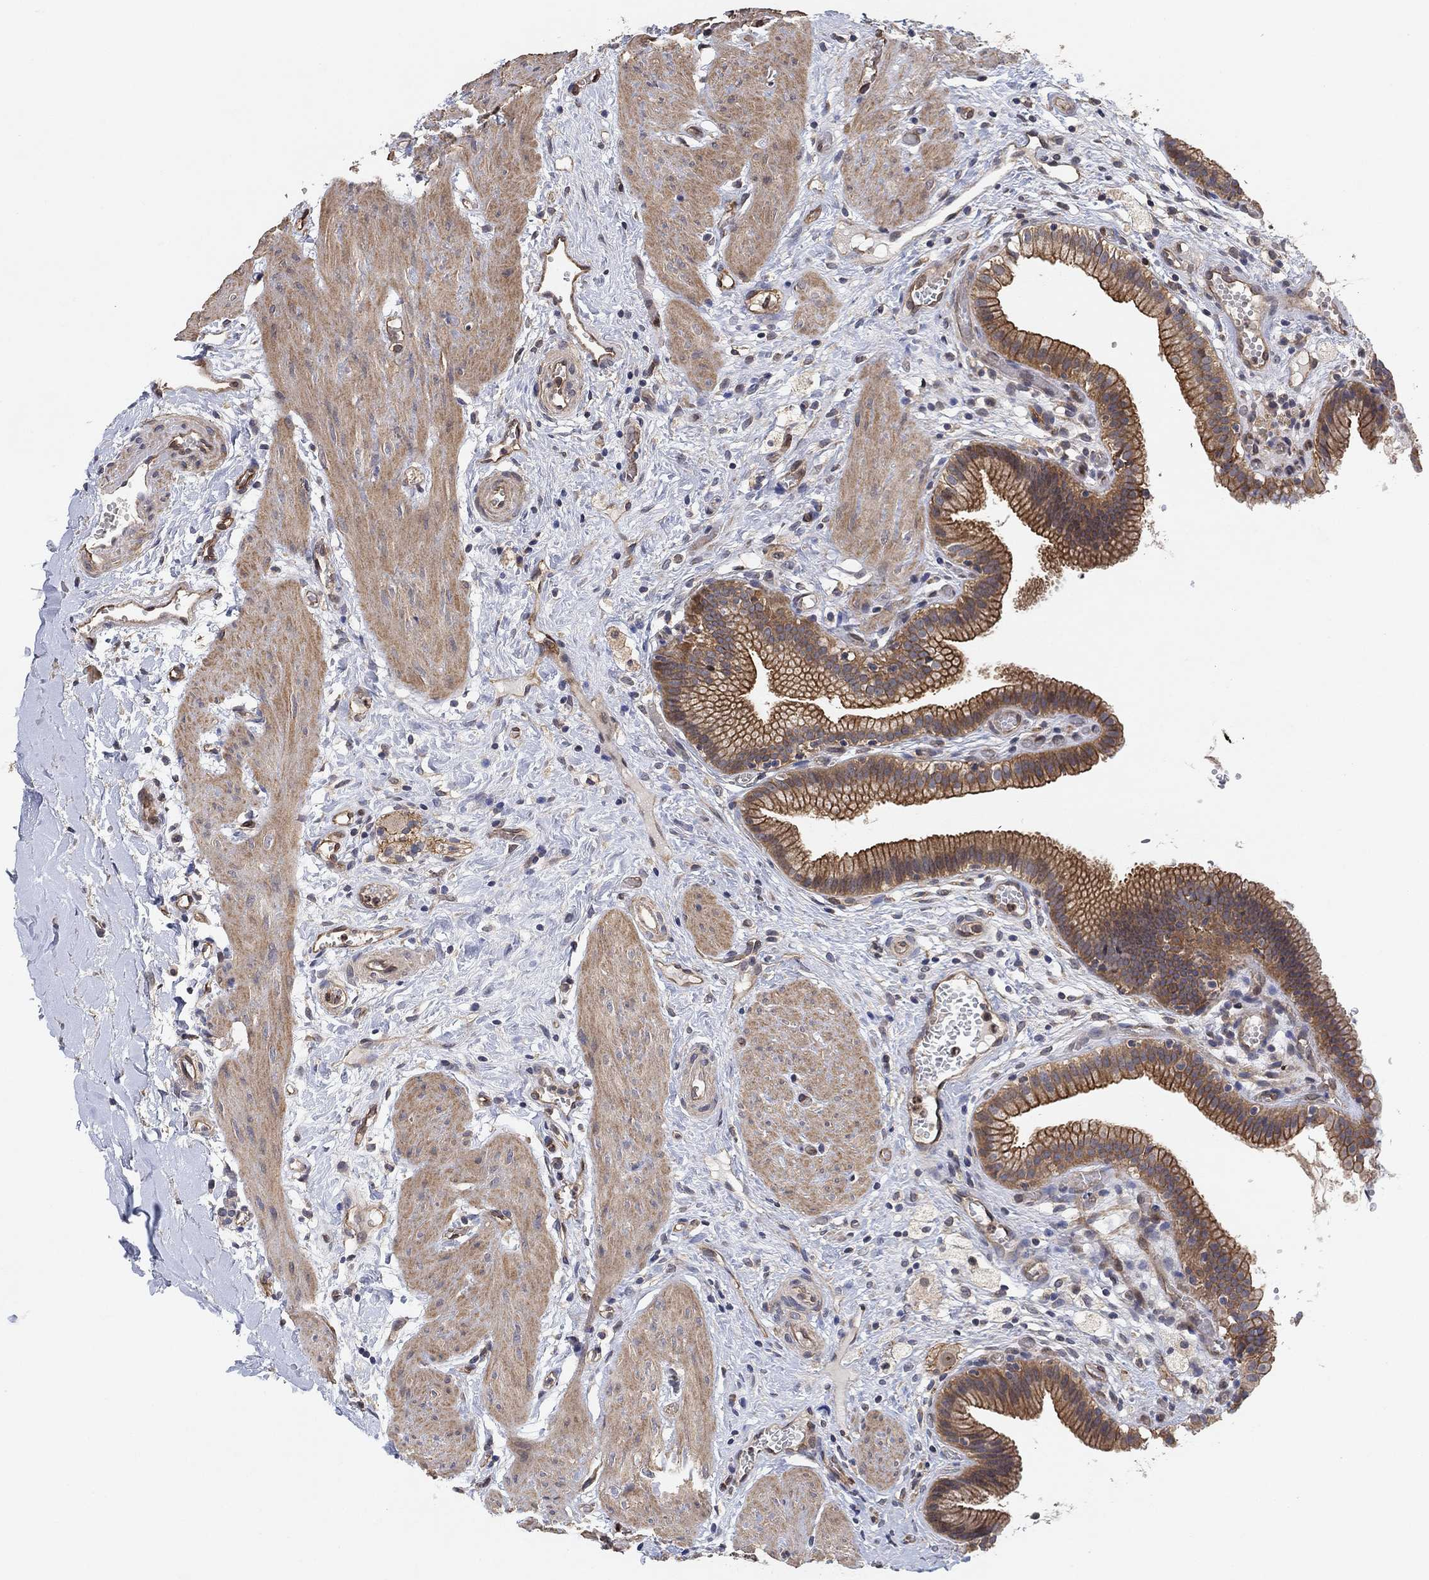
{"staining": {"intensity": "strong", "quantity": ">75%", "location": "cytoplasmic/membranous"}, "tissue": "gallbladder", "cell_type": "Glandular cells", "image_type": "normal", "snomed": [{"axis": "morphology", "description": "Normal tissue, NOS"}, {"axis": "topography", "description": "Gallbladder"}], "caption": "A brown stain labels strong cytoplasmic/membranous expression of a protein in glandular cells of unremarkable human gallbladder.", "gene": "MCUR1", "patient": {"sex": "female", "age": 24}}